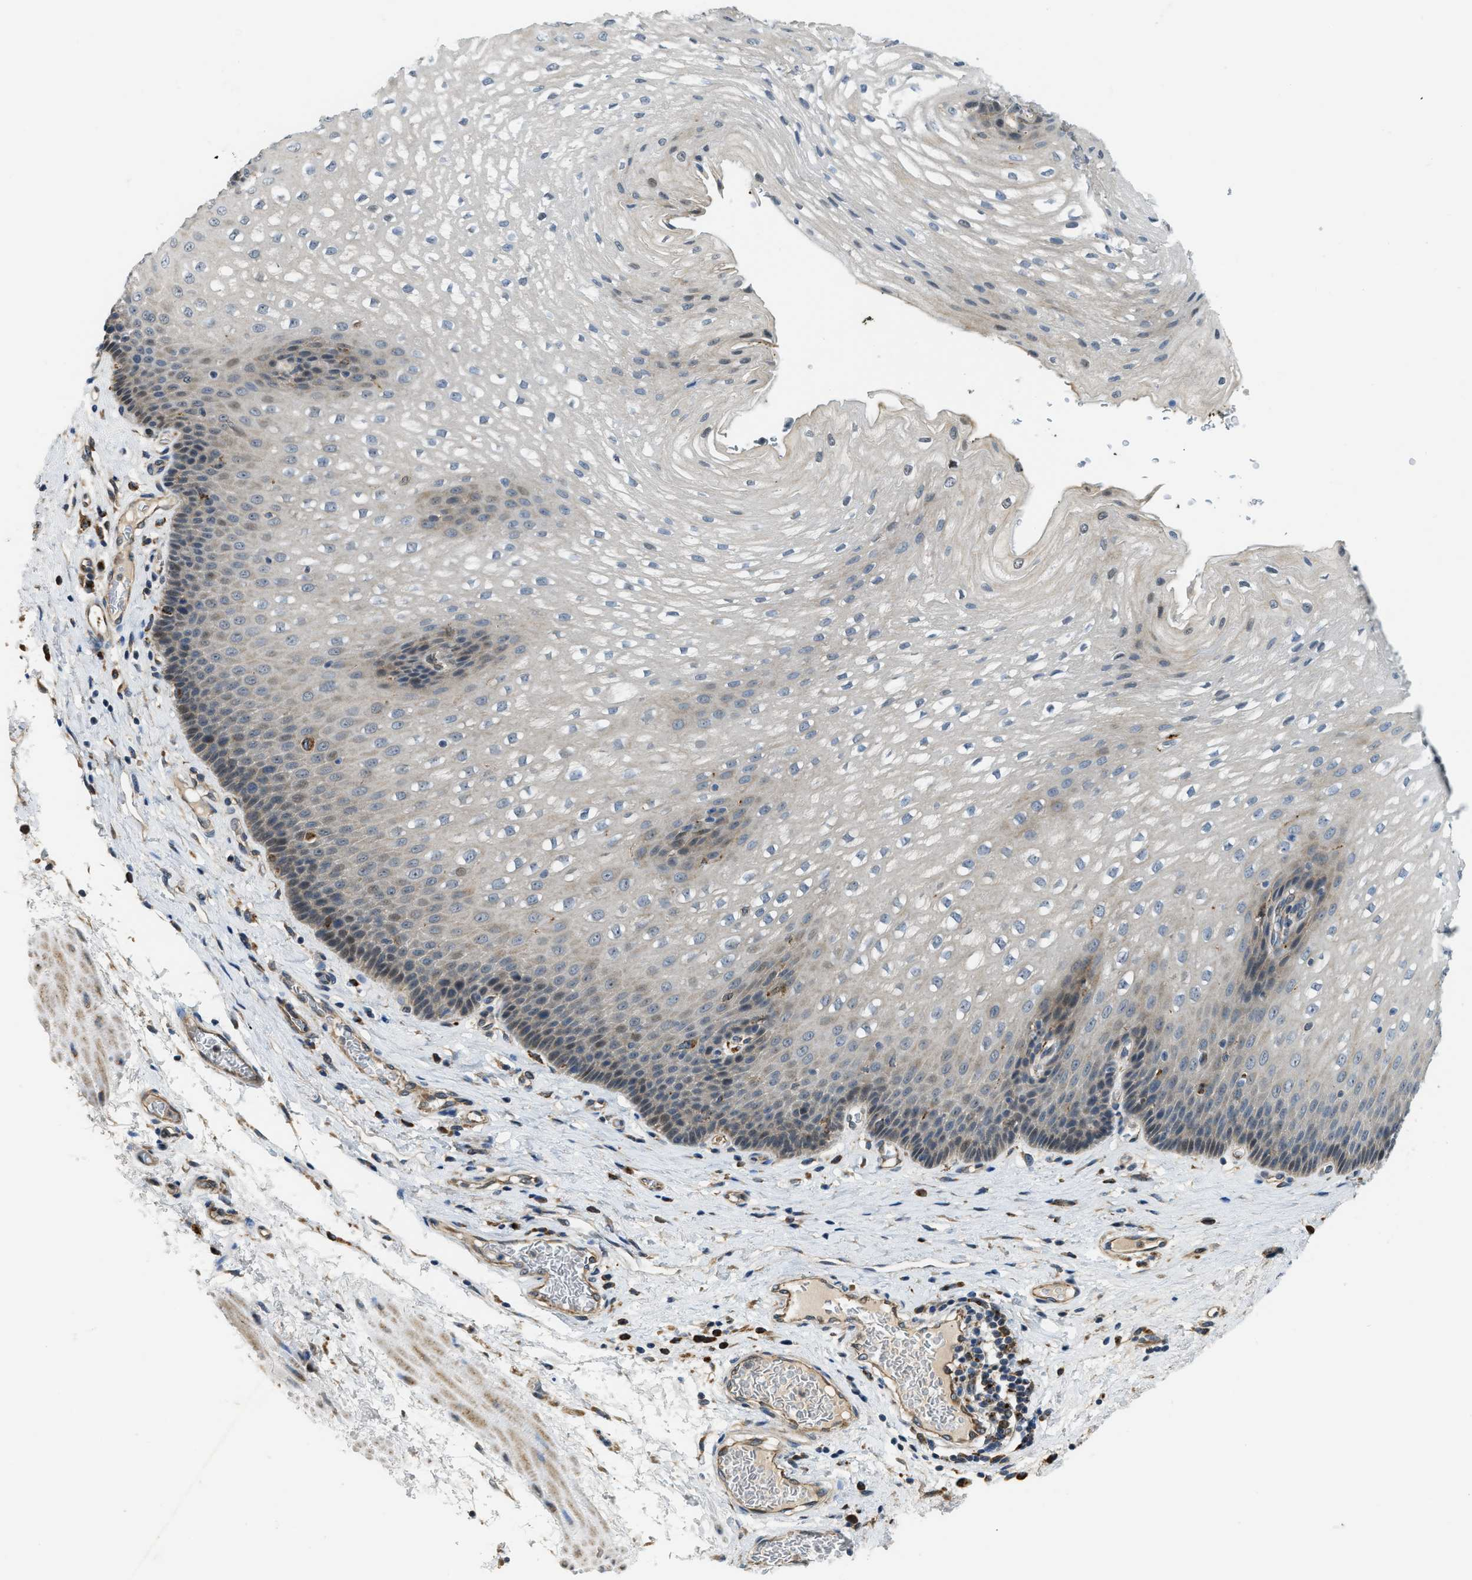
{"staining": {"intensity": "weak", "quantity": "<25%", "location": "cytoplasmic/membranous"}, "tissue": "esophagus", "cell_type": "Squamous epithelial cells", "image_type": "normal", "snomed": [{"axis": "morphology", "description": "Normal tissue, NOS"}, {"axis": "topography", "description": "Esophagus"}], "caption": "This is an IHC image of benign esophagus. There is no expression in squamous epithelial cells.", "gene": "STARD3NL", "patient": {"sex": "male", "age": 48}}